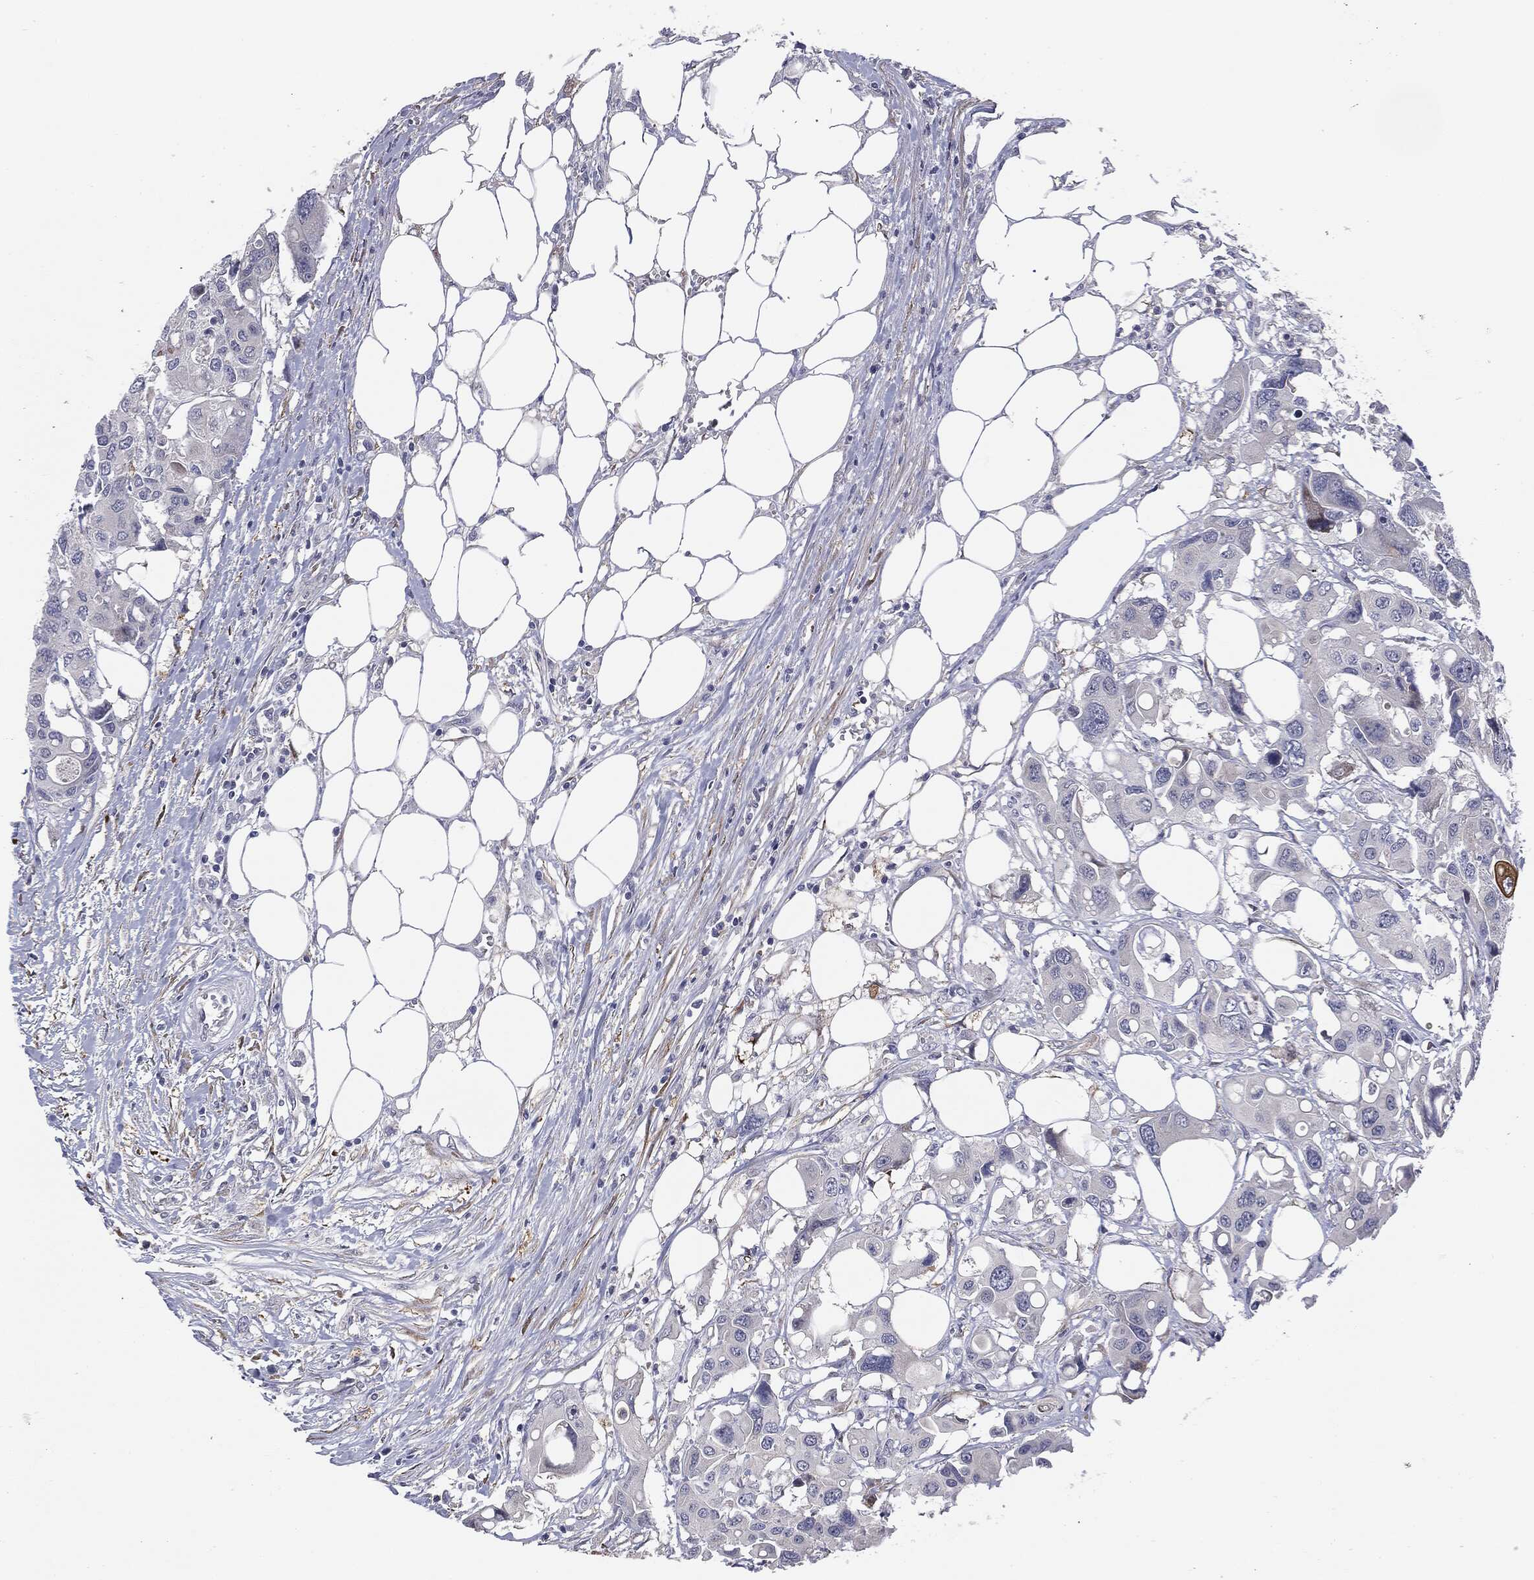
{"staining": {"intensity": "negative", "quantity": "none", "location": "none"}, "tissue": "colorectal cancer", "cell_type": "Tumor cells", "image_type": "cancer", "snomed": [{"axis": "morphology", "description": "Adenocarcinoma, NOS"}, {"axis": "topography", "description": "Colon"}], "caption": "The image exhibits no significant staining in tumor cells of colorectal adenocarcinoma. Brightfield microscopy of immunohistochemistry stained with DAB (brown) and hematoxylin (blue), captured at high magnification.", "gene": "KRT5", "patient": {"sex": "male", "age": 77}}